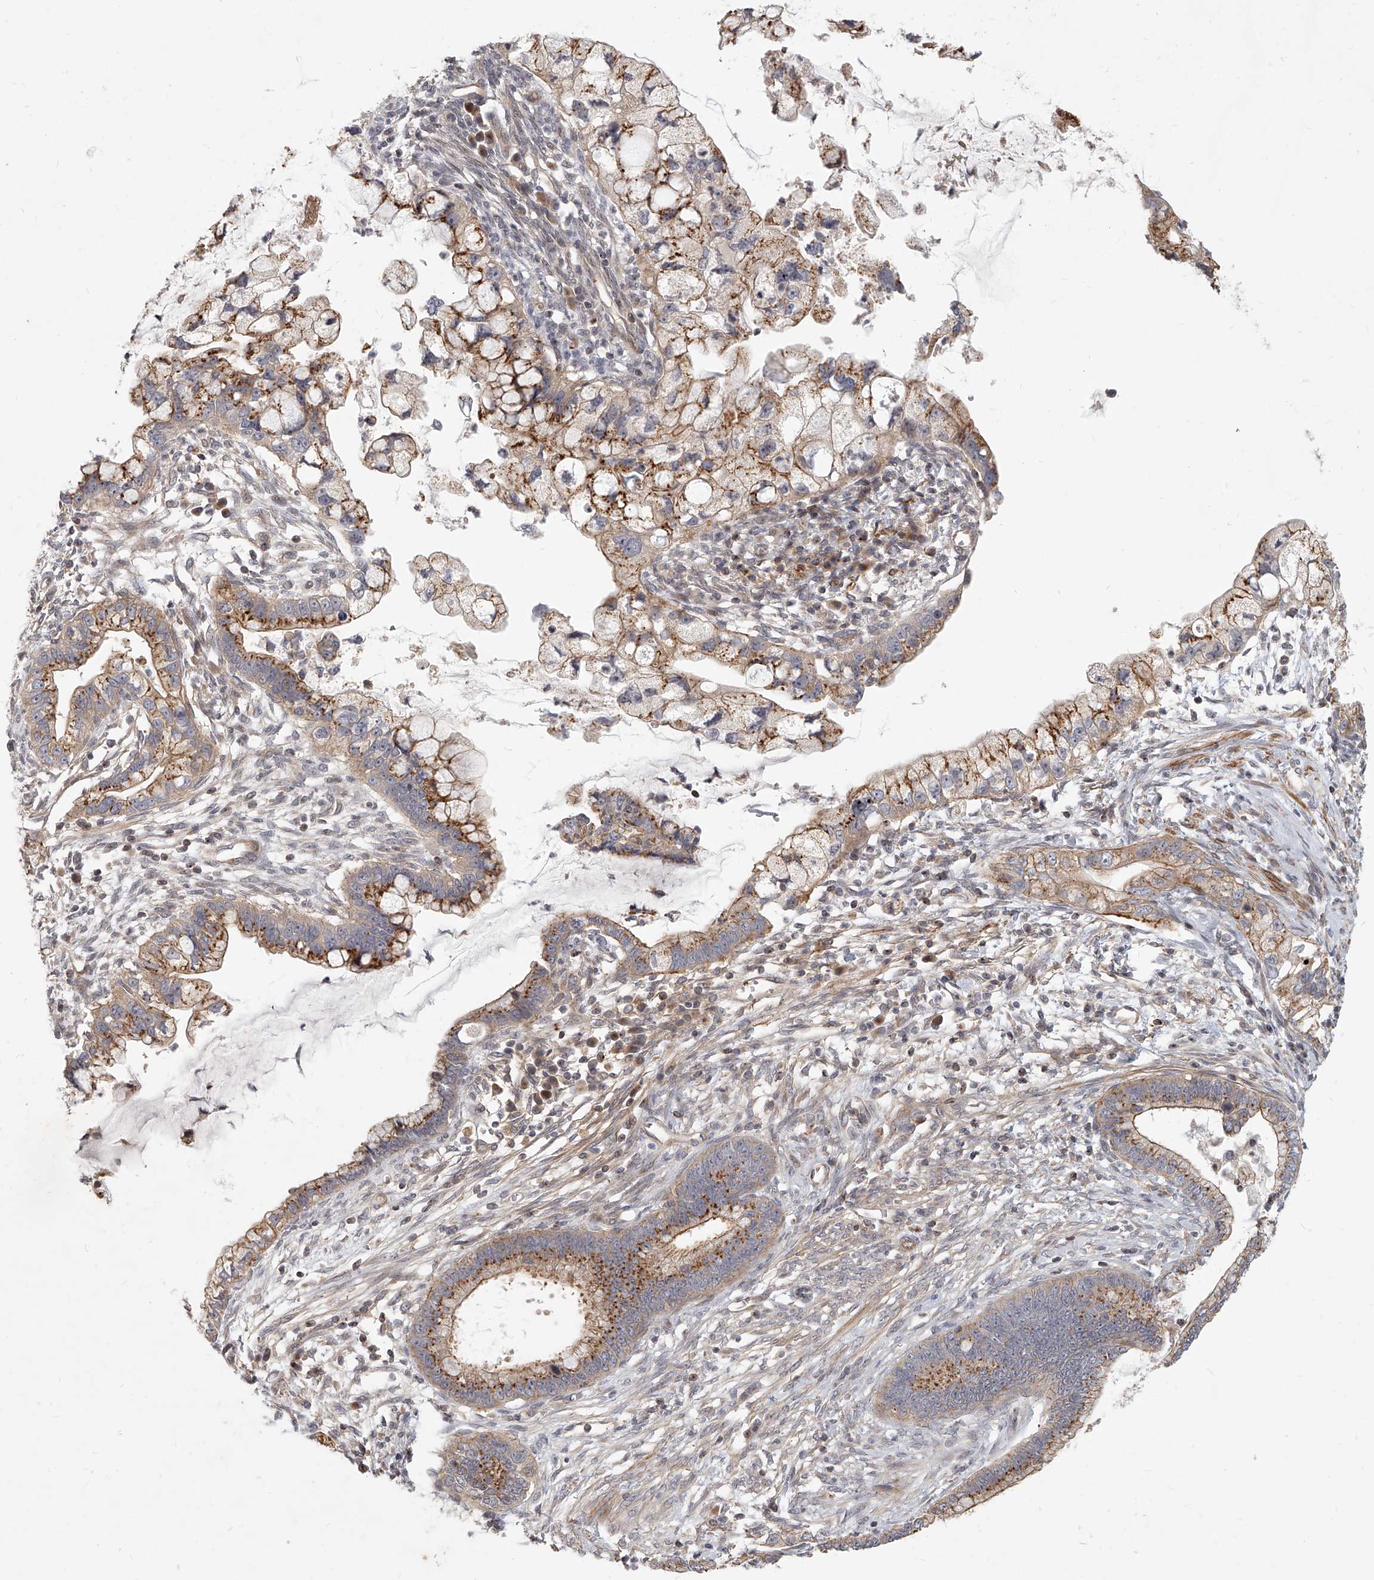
{"staining": {"intensity": "moderate", "quantity": ">75%", "location": "cytoplasmic/membranous"}, "tissue": "cervical cancer", "cell_type": "Tumor cells", "image_type": "cancer", "snomed": [{"axis": "morphology", "description": "Adenocarcinoma, NOS"}, {"axis": "topography", "description": "Cervix"}], "caption": "Protein analysis of adenocarcinoma (cervical) tissue shows moderate cytoplasmic/membranous positivity in approximately >75% of tumor cells.", "gene": "SLC37A1", "patient": {"sex": "female", "age": 44}}